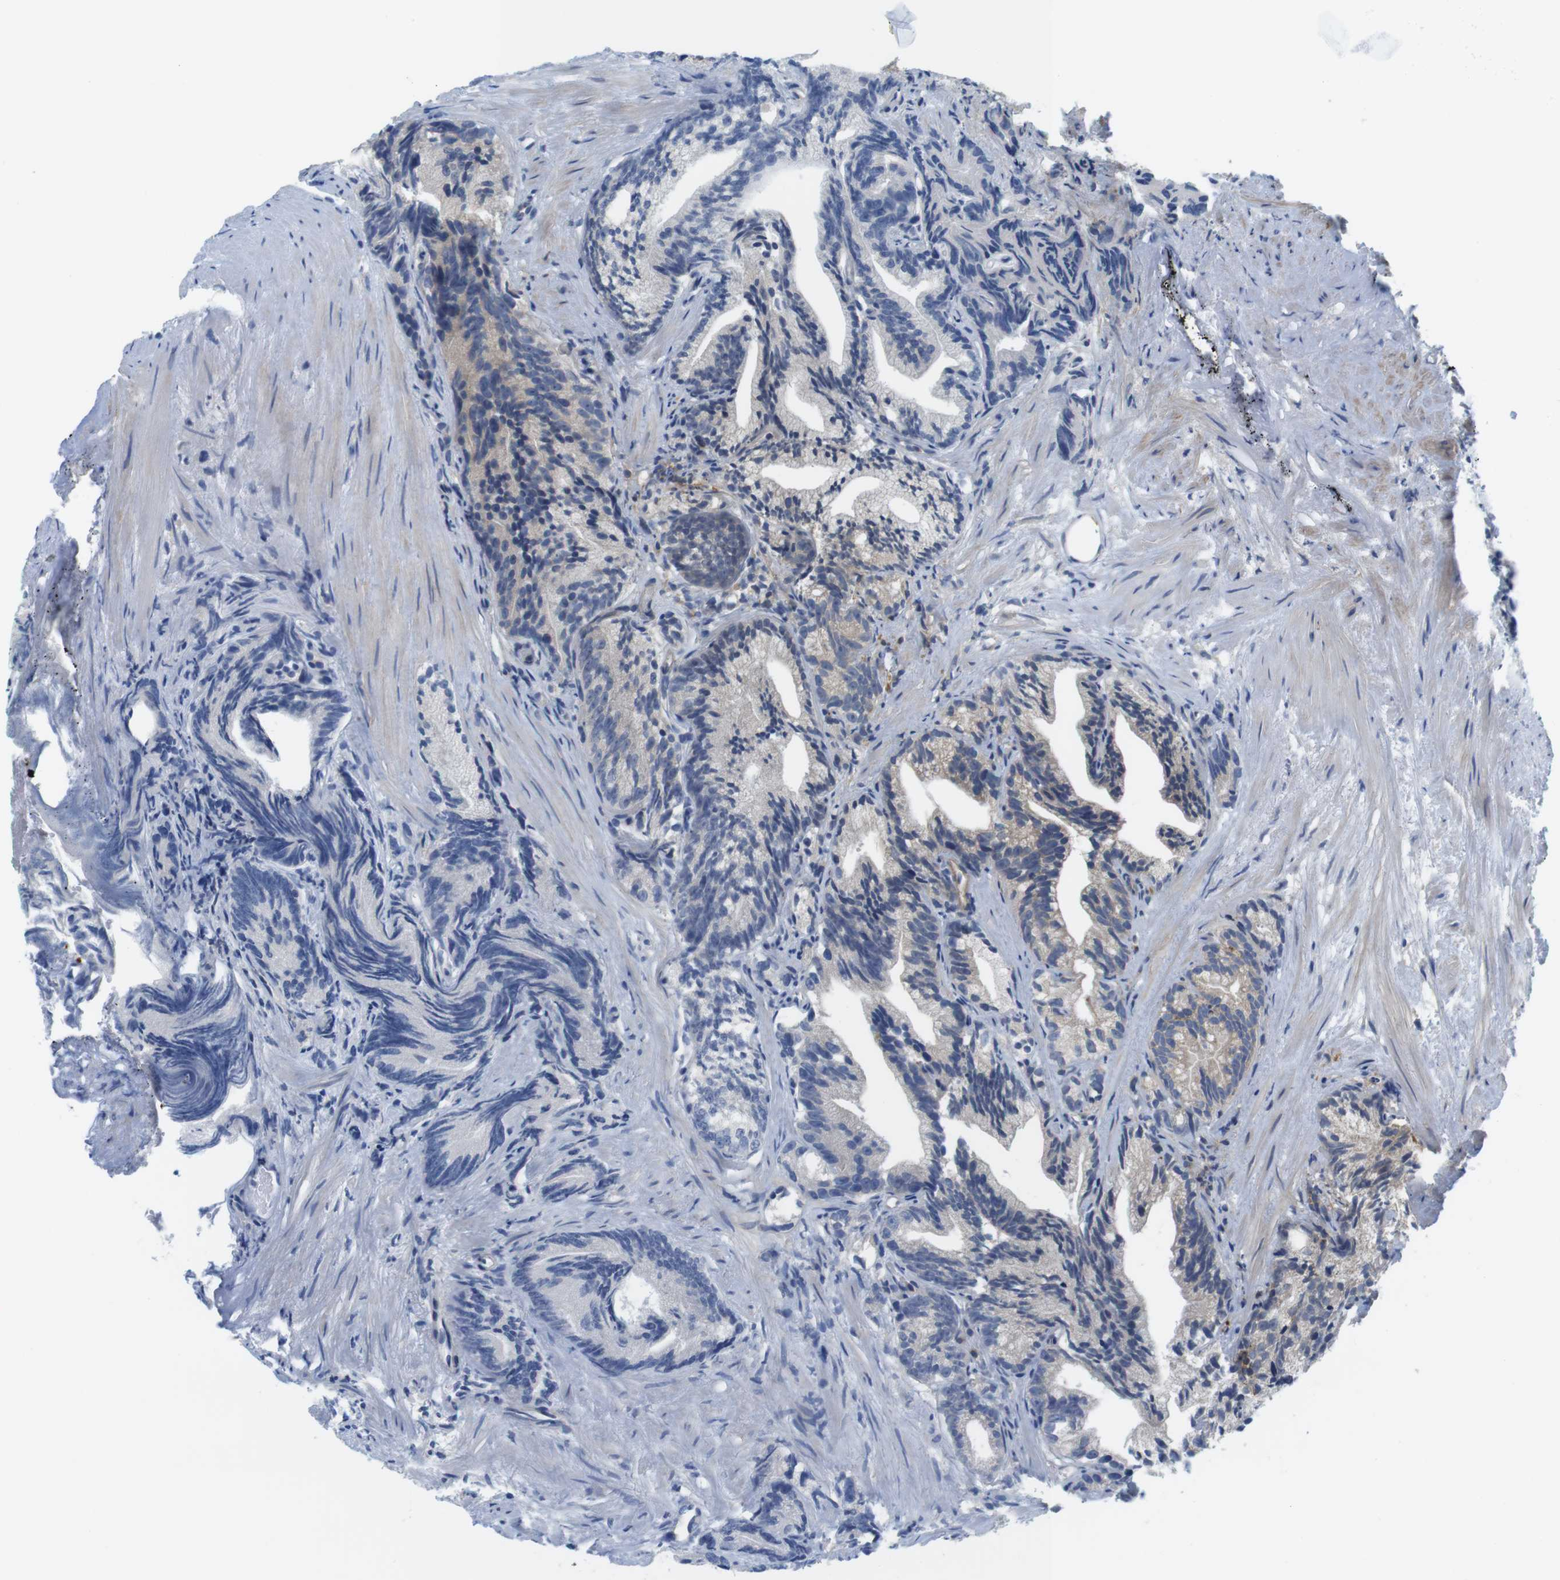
{"staining": {"intensity": "negative", "quantity": "none", "location": "none"}, "tissue": "prostate cancer", "cell_type": "Tumor cells", "image_type": "cancer", "snomed": [{"axis": "morphology", "description": "Adenocarcinoma, Low grade"}, {"axis": "topography", "description": "Prostate"}], "caption": "The immunohistochemistry (IHC) histopathology image has no significant staining in tumor cells of low-grade adenocarcinoma (prostate) tissue.", "gene": "HERPUD2", "patient": {"sex": "male", "age": 89}}